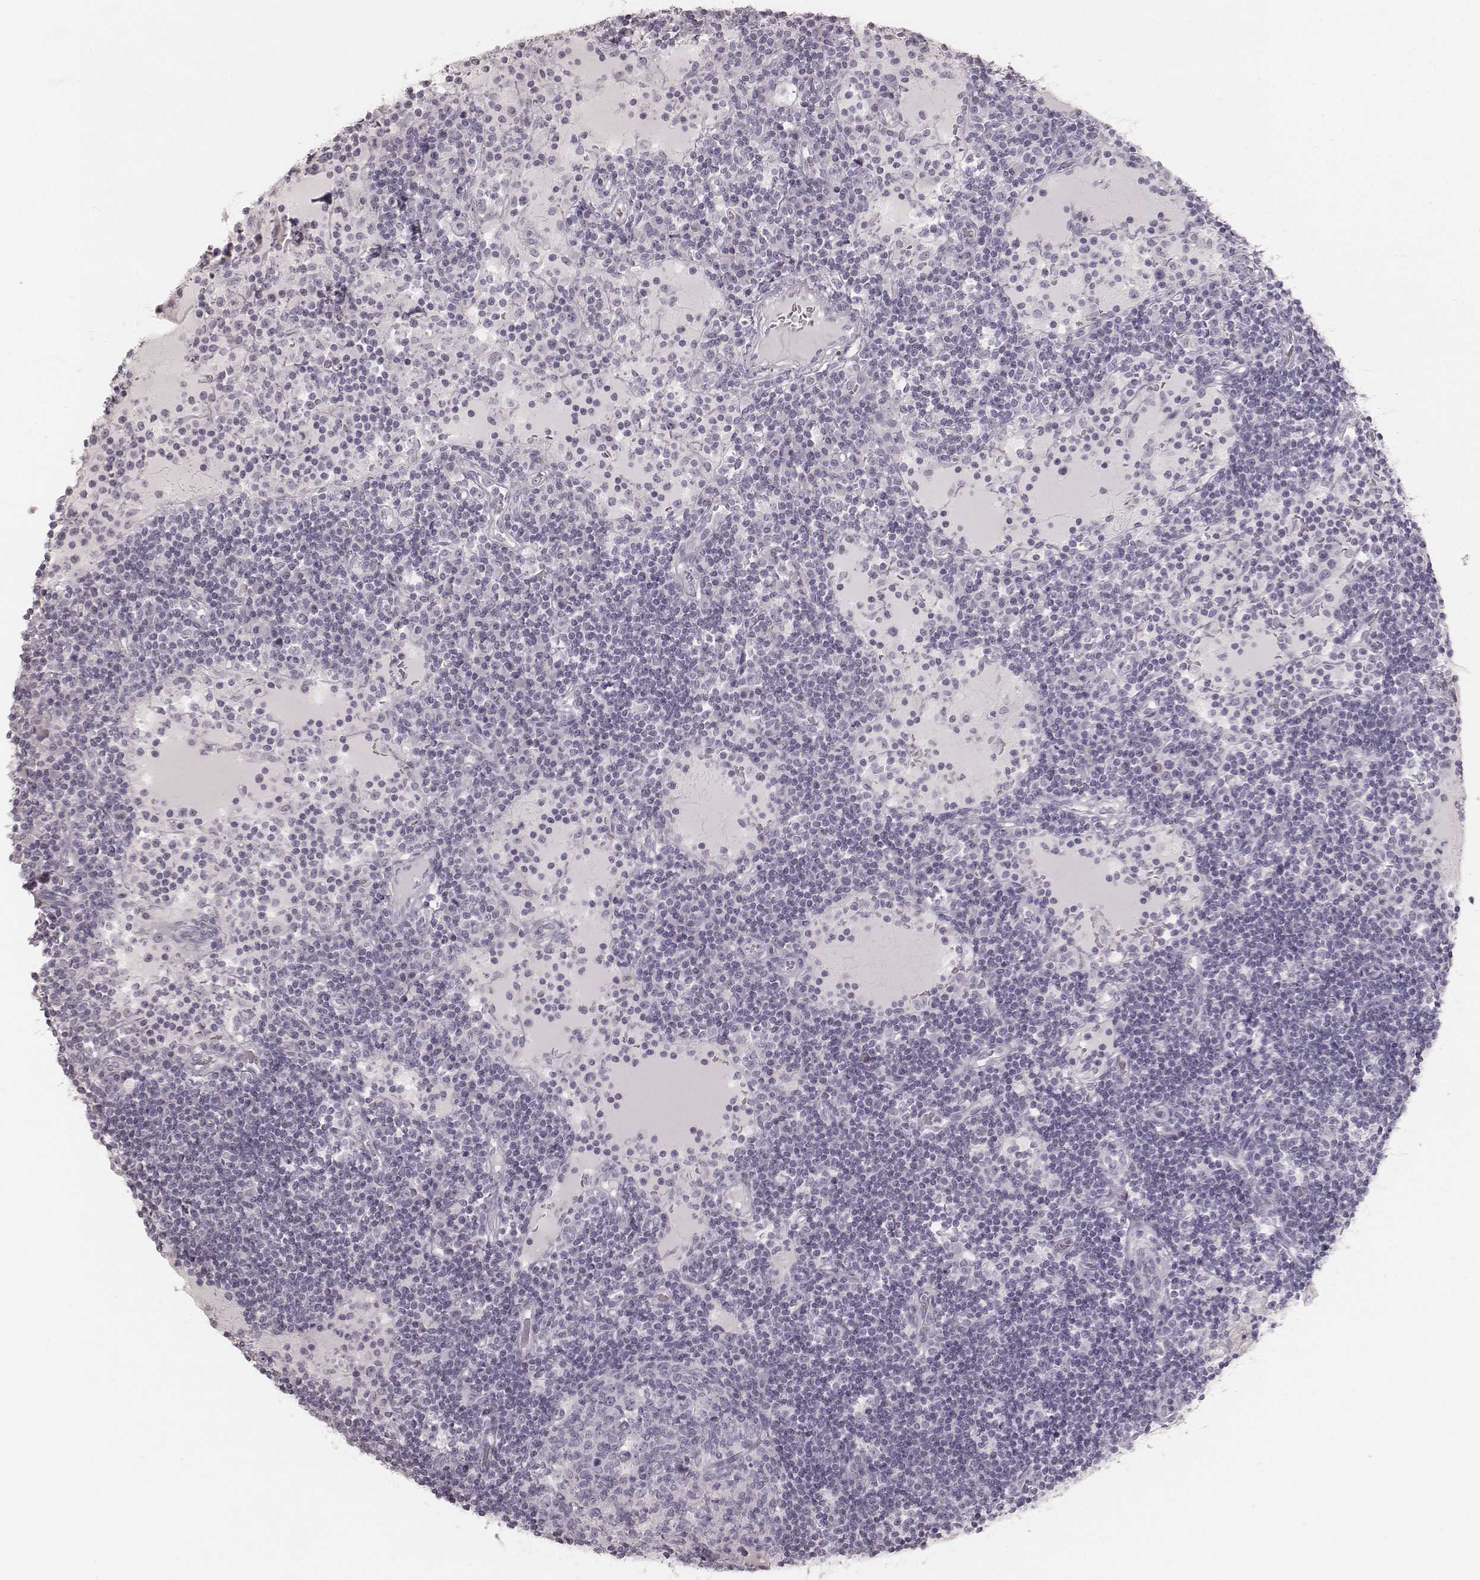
{"staining": {"intensity": "negative", "quantity": "none", "location": "none"}, "tissue": "lymph node", "cell_type": "Germinal center cells", "image_type": "normal", "snomed": [{"axis": "morphology", "description": "Normal tissue, NOS"}, {"axis": "topography", "description": "Lymph node"}], "caption": "Germinal center cells are negative for protein expression in normal human lymph node. (Immunohistochemistry, brightfield microscopy, high magnification).", "gene": "KRT34", "patient": {"sex": "female", "age": 72}}